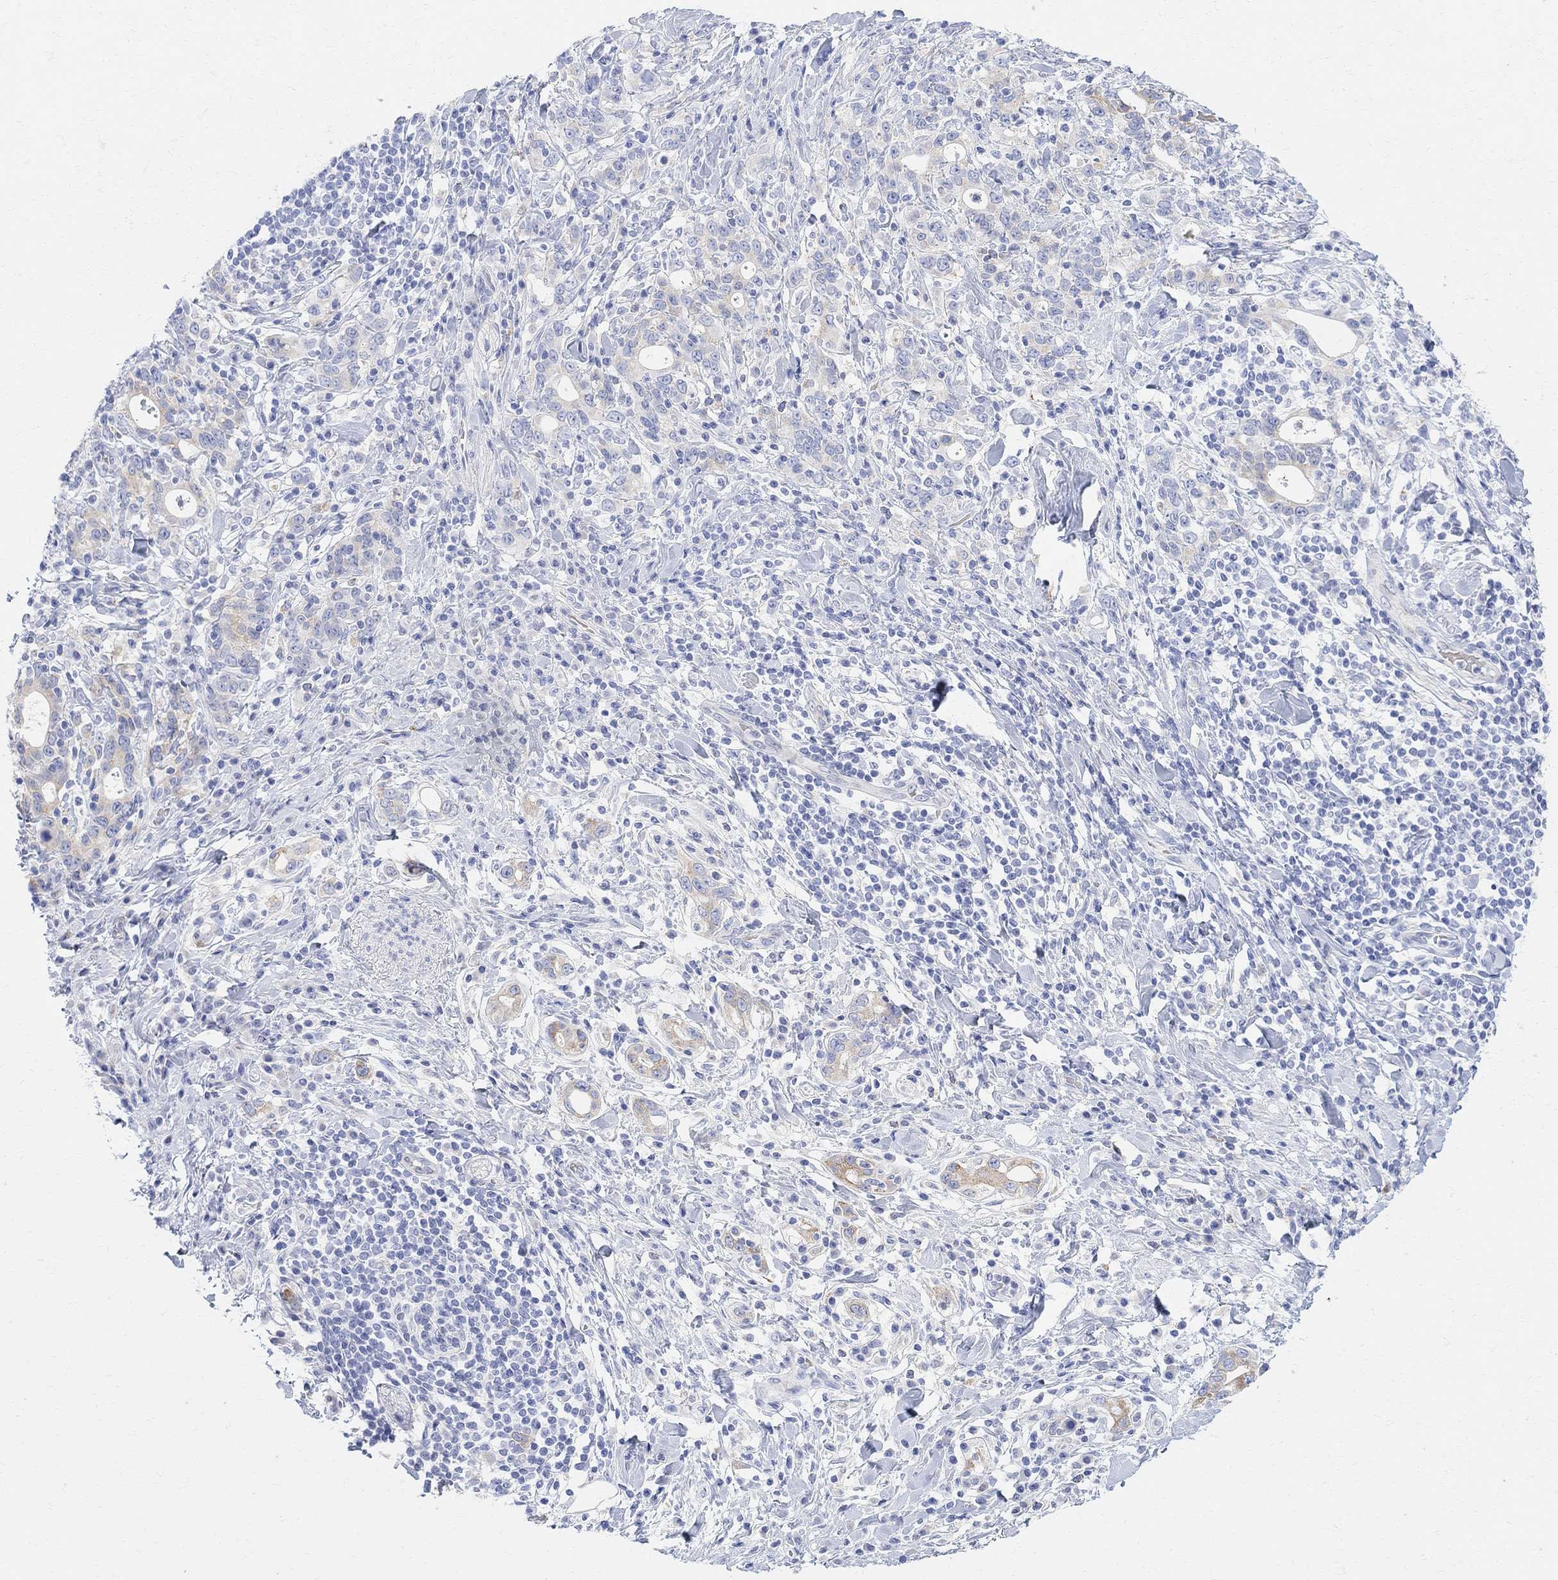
{"staining": {"intensity": "negative", "quantity": "none", "location": "none"}, "tissue": "stomach cancer", "cell_type": "Tumor cells", "image_type": "cancer", "snomed": [{"axis": "morphology", "description": "Adenocarcinoma, NOS"}, {"axis": "topography", "description": "Stomach"}], "caption": "Immunohistochemical staining of stomach cancer (adenocarcinoma) displays no significant staining in tumor cells.", "gene": "RETNLB", "patient": {"sex": "male", "age": 79}}